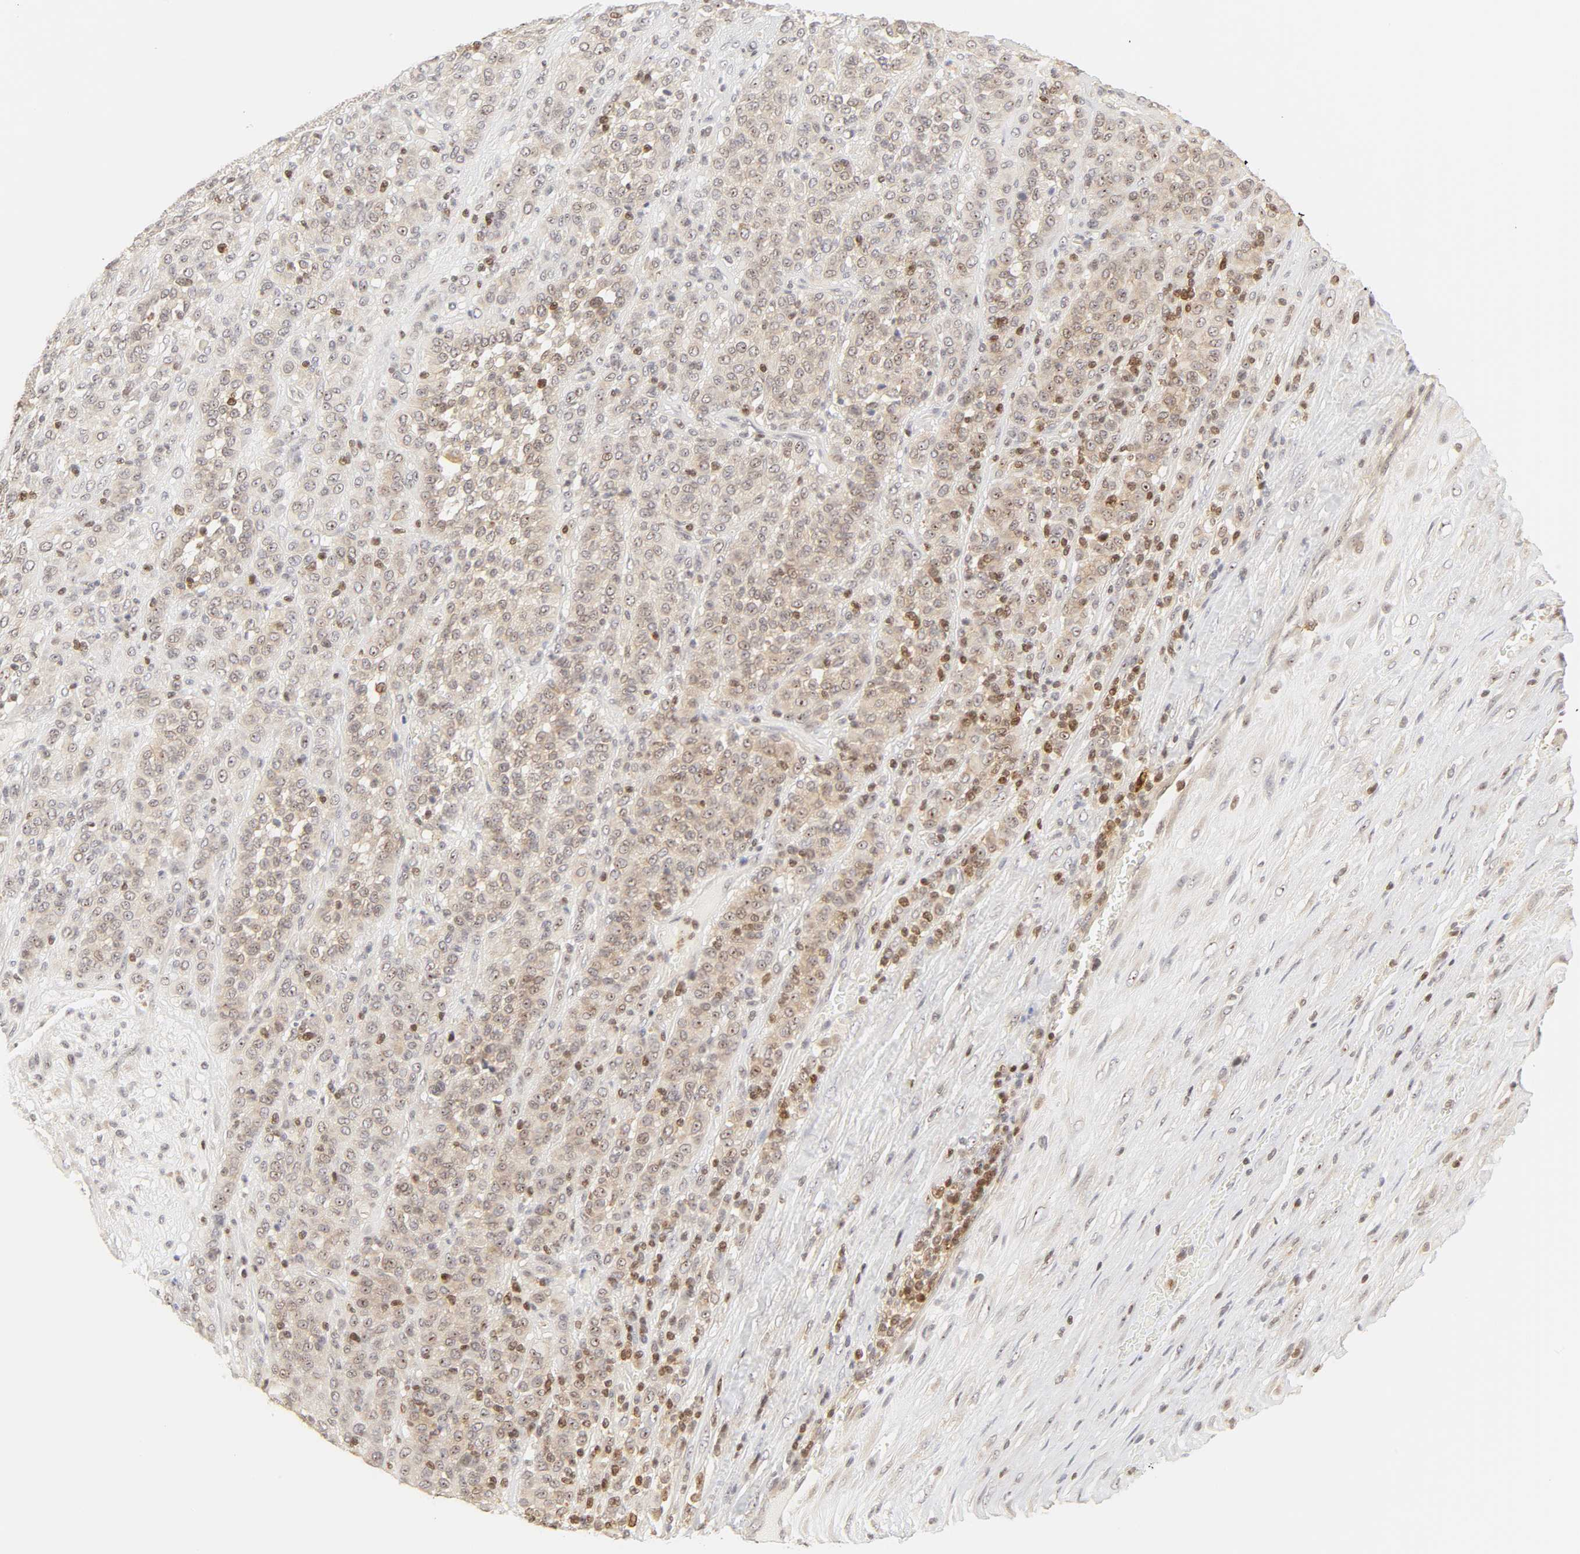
{"staining": {"intensity": "weak", "quantity": "25%-75%", "location": "cytoplasmic/membranous,nuclear"}, "tissue": "melanoma", "cell_type": "Tumor cells", "image_type": "cancer", "snomed": [{"axis": "morphology", "description": "Malignant melanoma, Metastatic site"}, {"axis": "topography", "description": "Pancreas"}], "caption": "Brown immunohistochemical staining in malignant melanoma (metastatic site) displays weak cytoplasmic/membranous and nuclear positivity in approximately 25%-75% of tumor cells.", "gene": "KIF2A", "patient": {"sex": "female", "age": 30}}